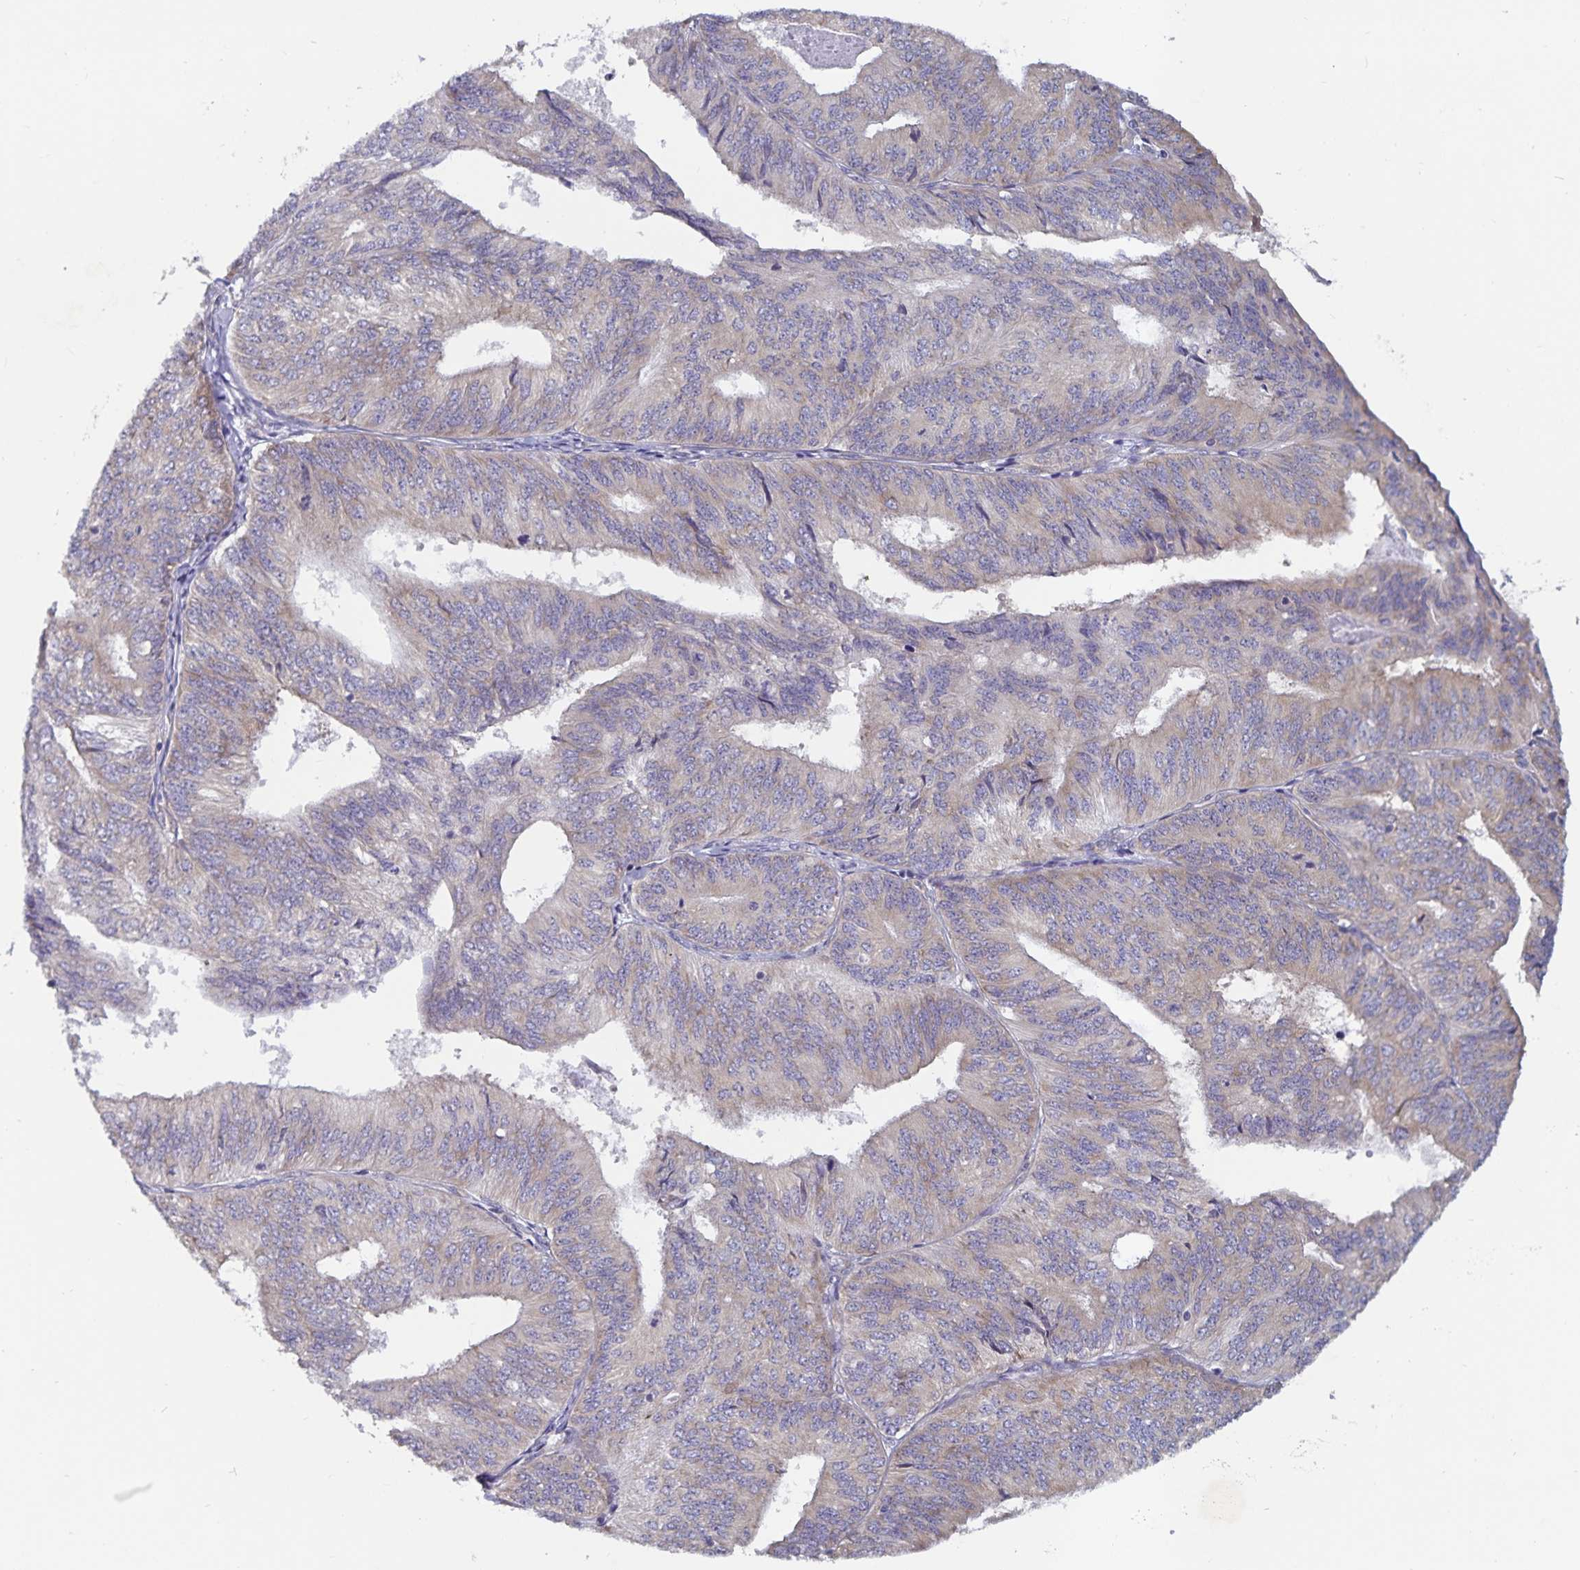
{"staining": {"intensity": "weak", "quantity": "<25%", "location": "cytoplasmic/membranous"}, "tissue": "endometrial cancer", "cell_type": "Tumor cells", "image_type": "cancer", "snomed": [{"axis": "morphology", "description": "Adenocarcinoma, NOS"}, {"axis": "topography", "description": "Endometrium"}], "caption": "There is no significant positivity in tumor cells of adenocarcinoma (endometrial). Brightfield microscopy of immunohistochemistry stained with DAB (3,3'-diaminobenzidine) (brown) and hematoxylin (blue), captured at high magnification.", "gene": "FAM120A", "patient": {"sex": "female", "age": 58}}